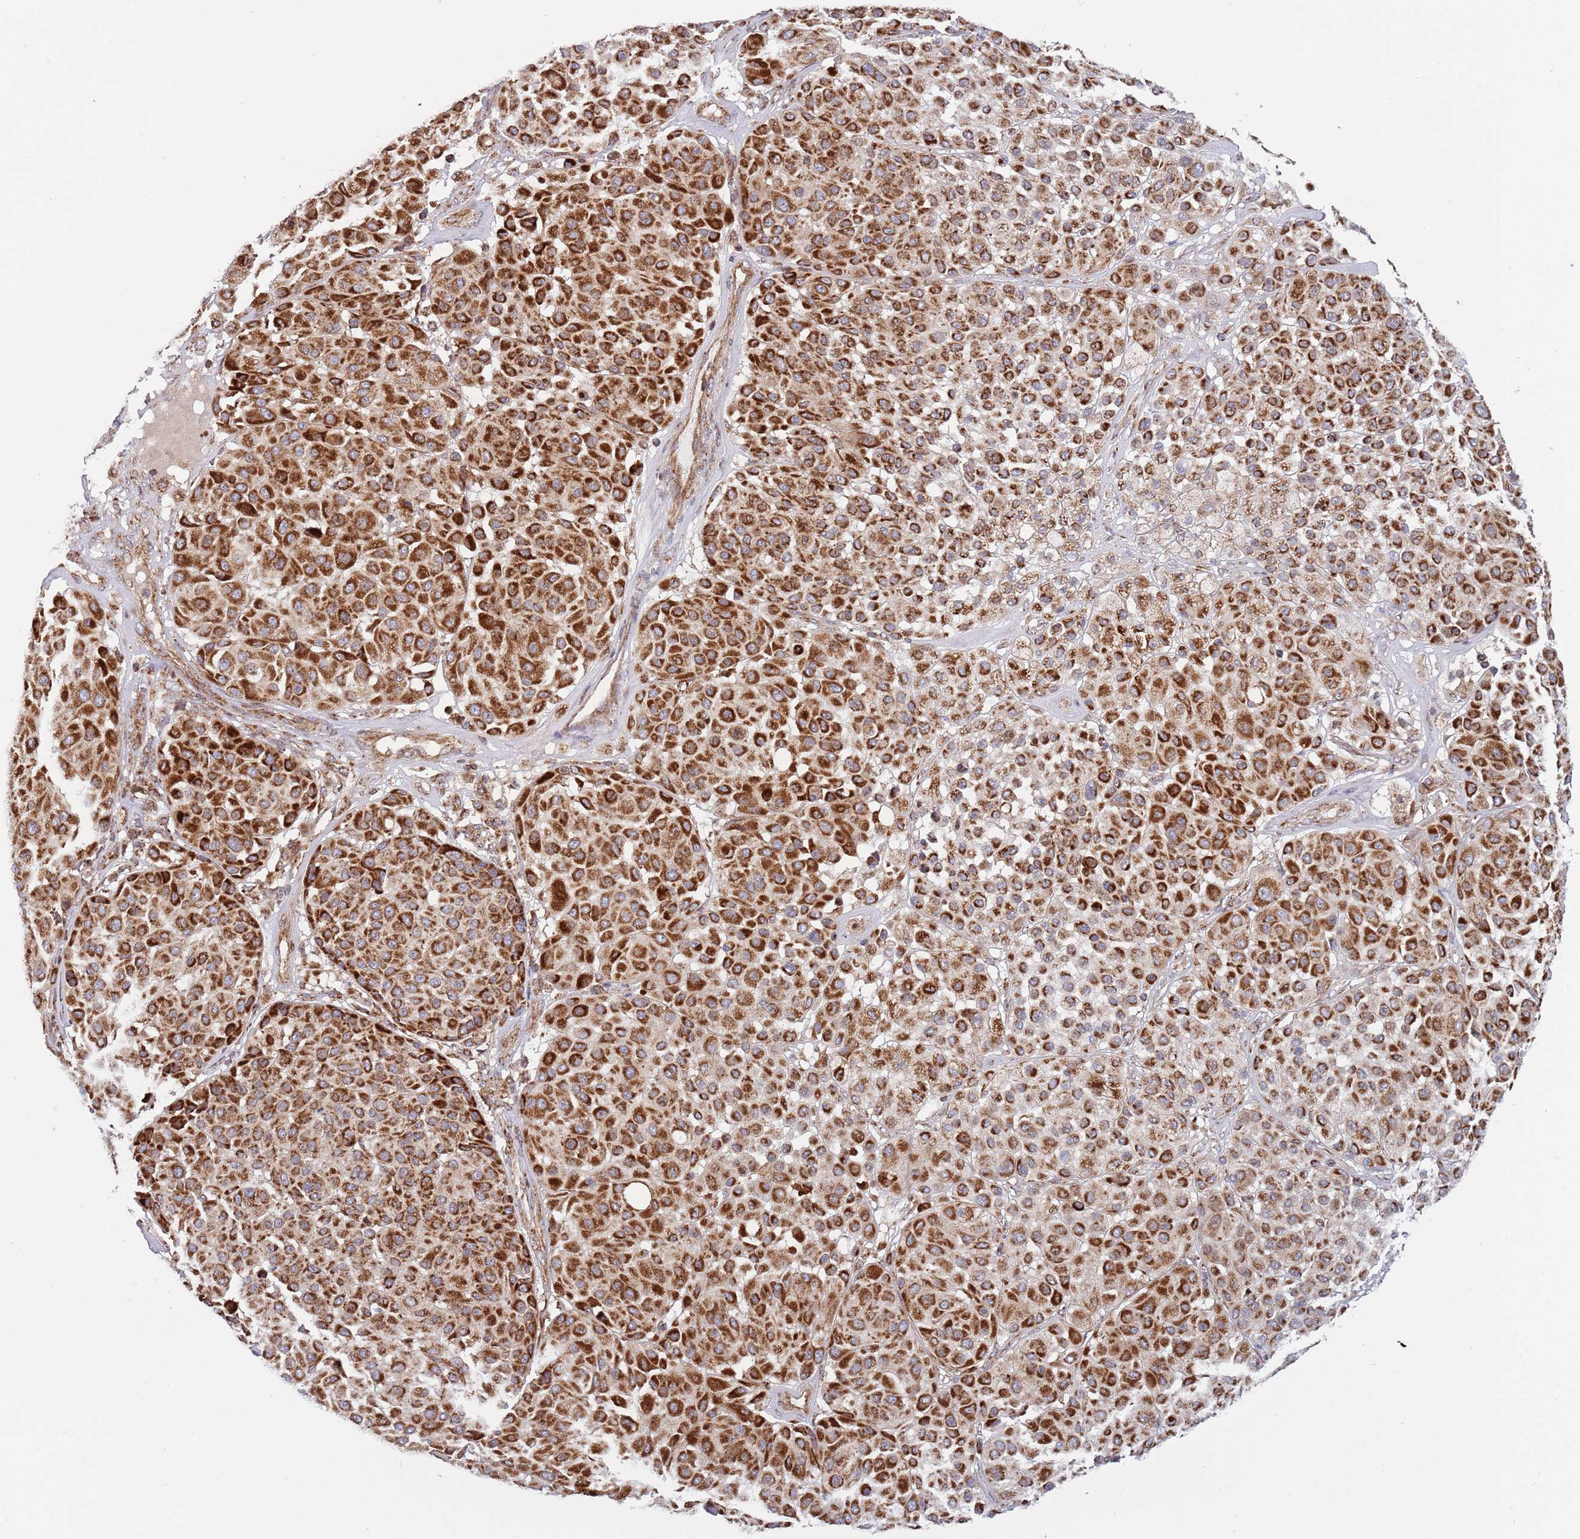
{"staining": {"intensity": "strong", "quantity": ">75%", "location": "cytoplasmic/membranous"}, "tissue": "melanoma", "cell_type": "Tumor cells", "image_type": "cancer", "snomed": [{"axis": "morphology", "description": "Malignant melanoma, Metastatic site"}, {"axis": "topography", "description": "Soft tissue"}], "caption": "A high-resolution image shows immunohistochemistry (IHC) staining of malignant melanoma (metastatic site), which reveals strong cytoplasmic/membranous expression in about >75% of tumor cells.", "gene": "ATP5PD", "patient": {"sex": "male", "age": 41}}